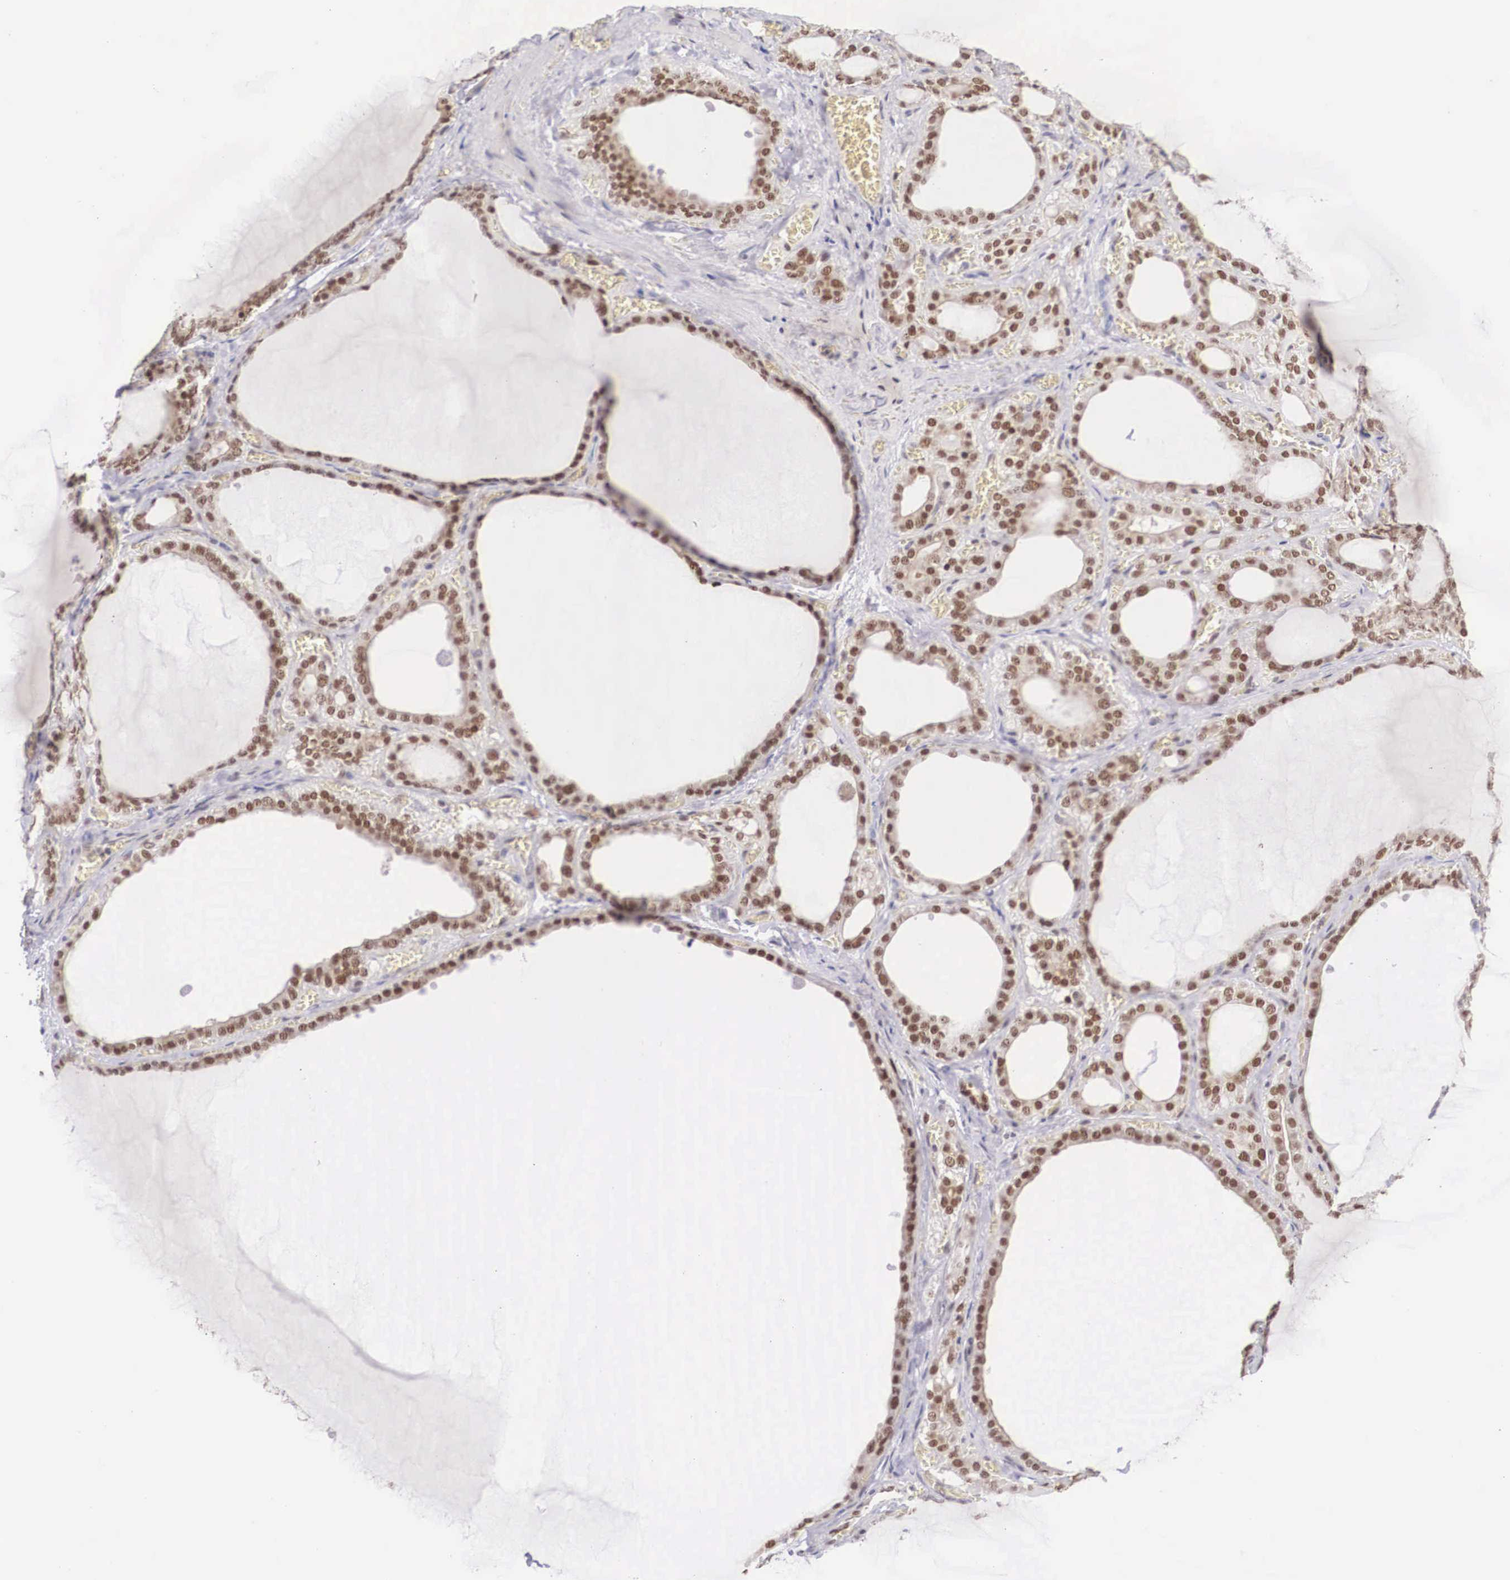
{"staining": {"intensity": "moderate", "quantity": ">75%", "location": "nuclear"}, "tissue": "thyroid gland", "cell_type": "Glandular cells", "image_type": "normal", "snomed": [{"axis": "morphology", "description": "Normal tissue, NOS"}, {"axis": "topography", "description": "Thyroid gland"}], "caption": "The micrograph reveals staining of unremarkable thyroid gland, revealing moderate nuclear protein positivity (brown color) within glandular cells.", "gene": "ZNF275", "patient": {"sex": "female", "age": 55}}